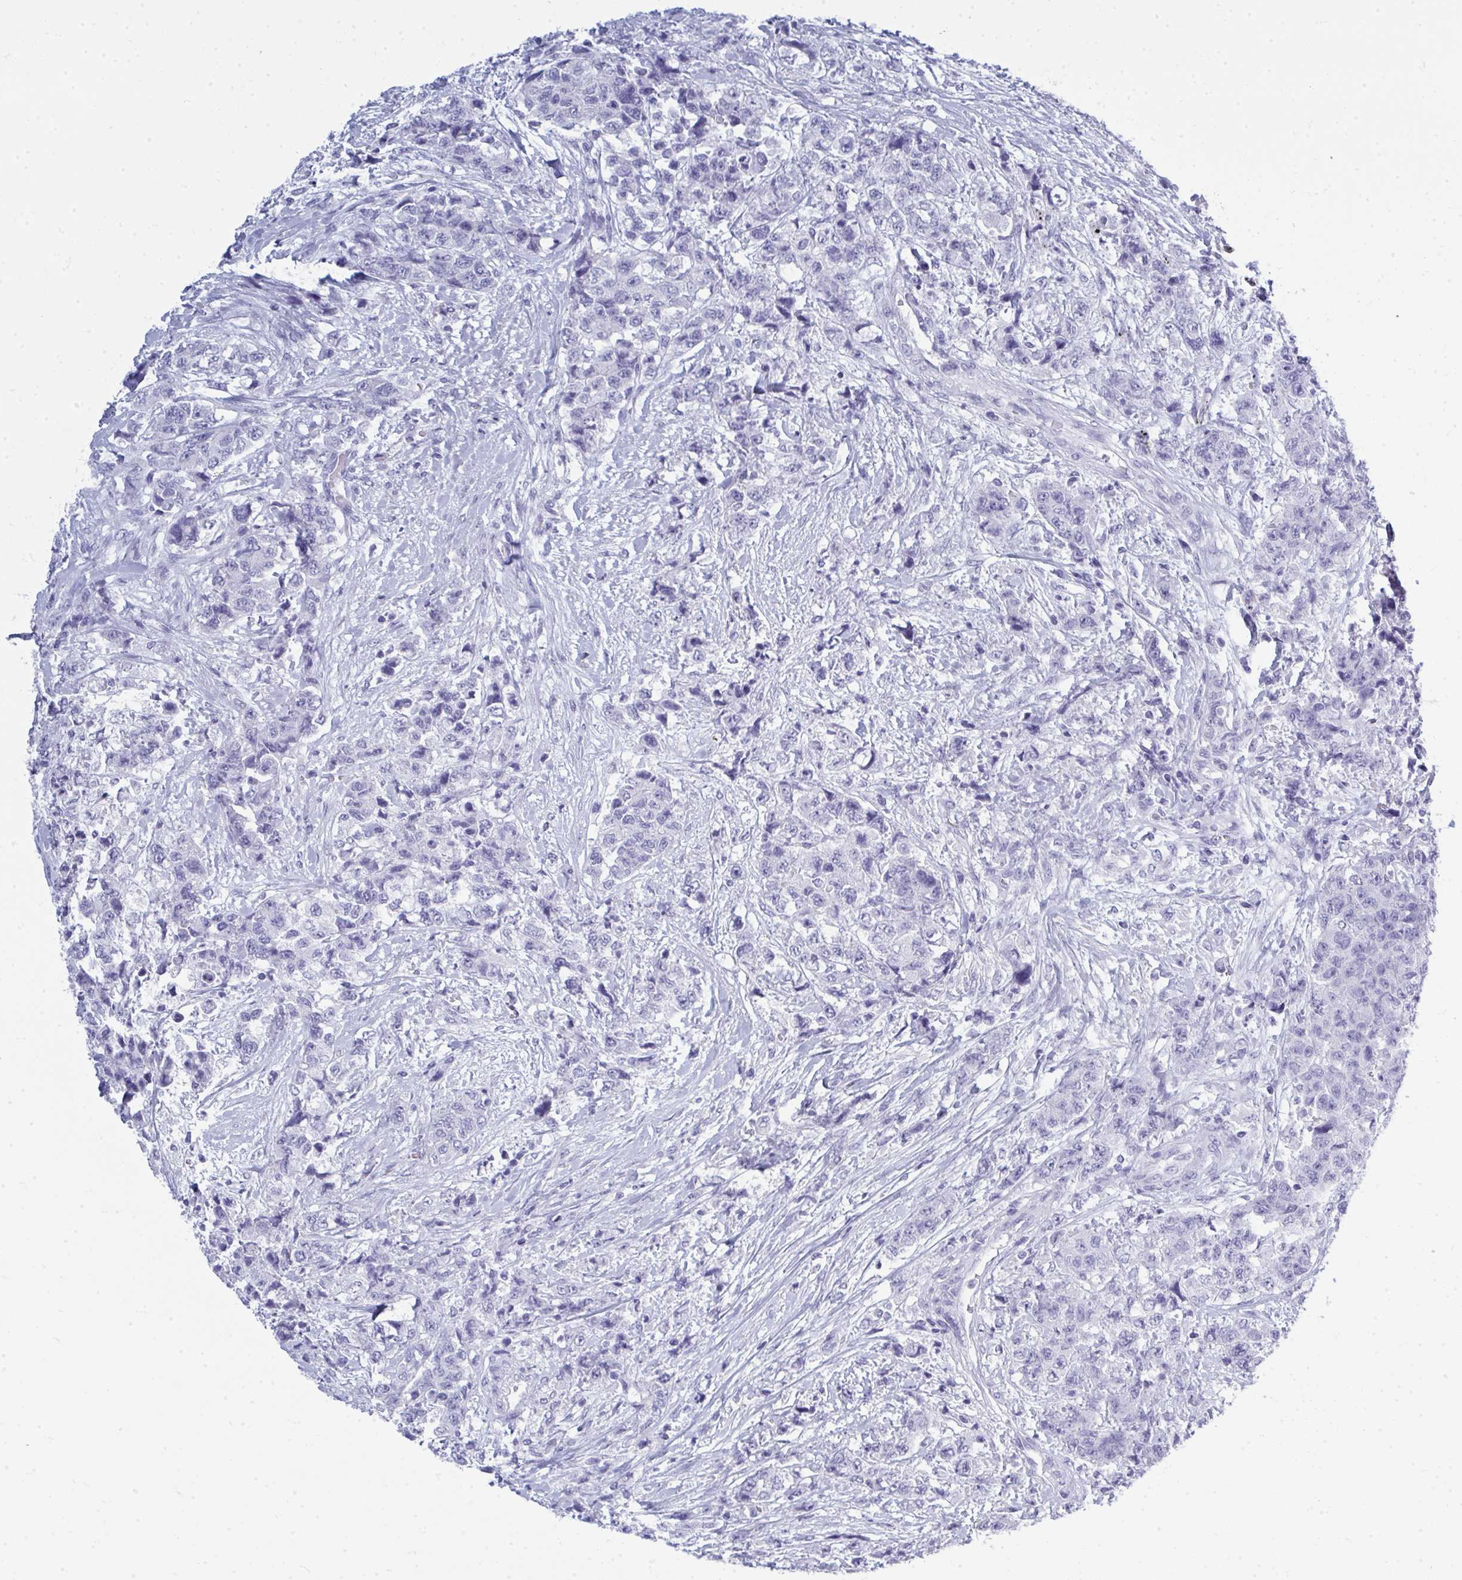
{"staining": {"intensity": "negative", "quantity": "none", "location": "none"}, "tissue": "urothelial cancer", "cell_type": "Tumor cells", "image_type": "cancer", "snomed": [{"axis": "morphology", "description": "Urothelial carcinoma, High grade"}, {"axis": "topography", "description": "Urinary bladder"}], "caption": "Urothelial cancer was stained to show a protein in brown. There is no significant staining in tumor cells.", "gene": "QDPR", "patient": {"sex": "female", "age": 78}}